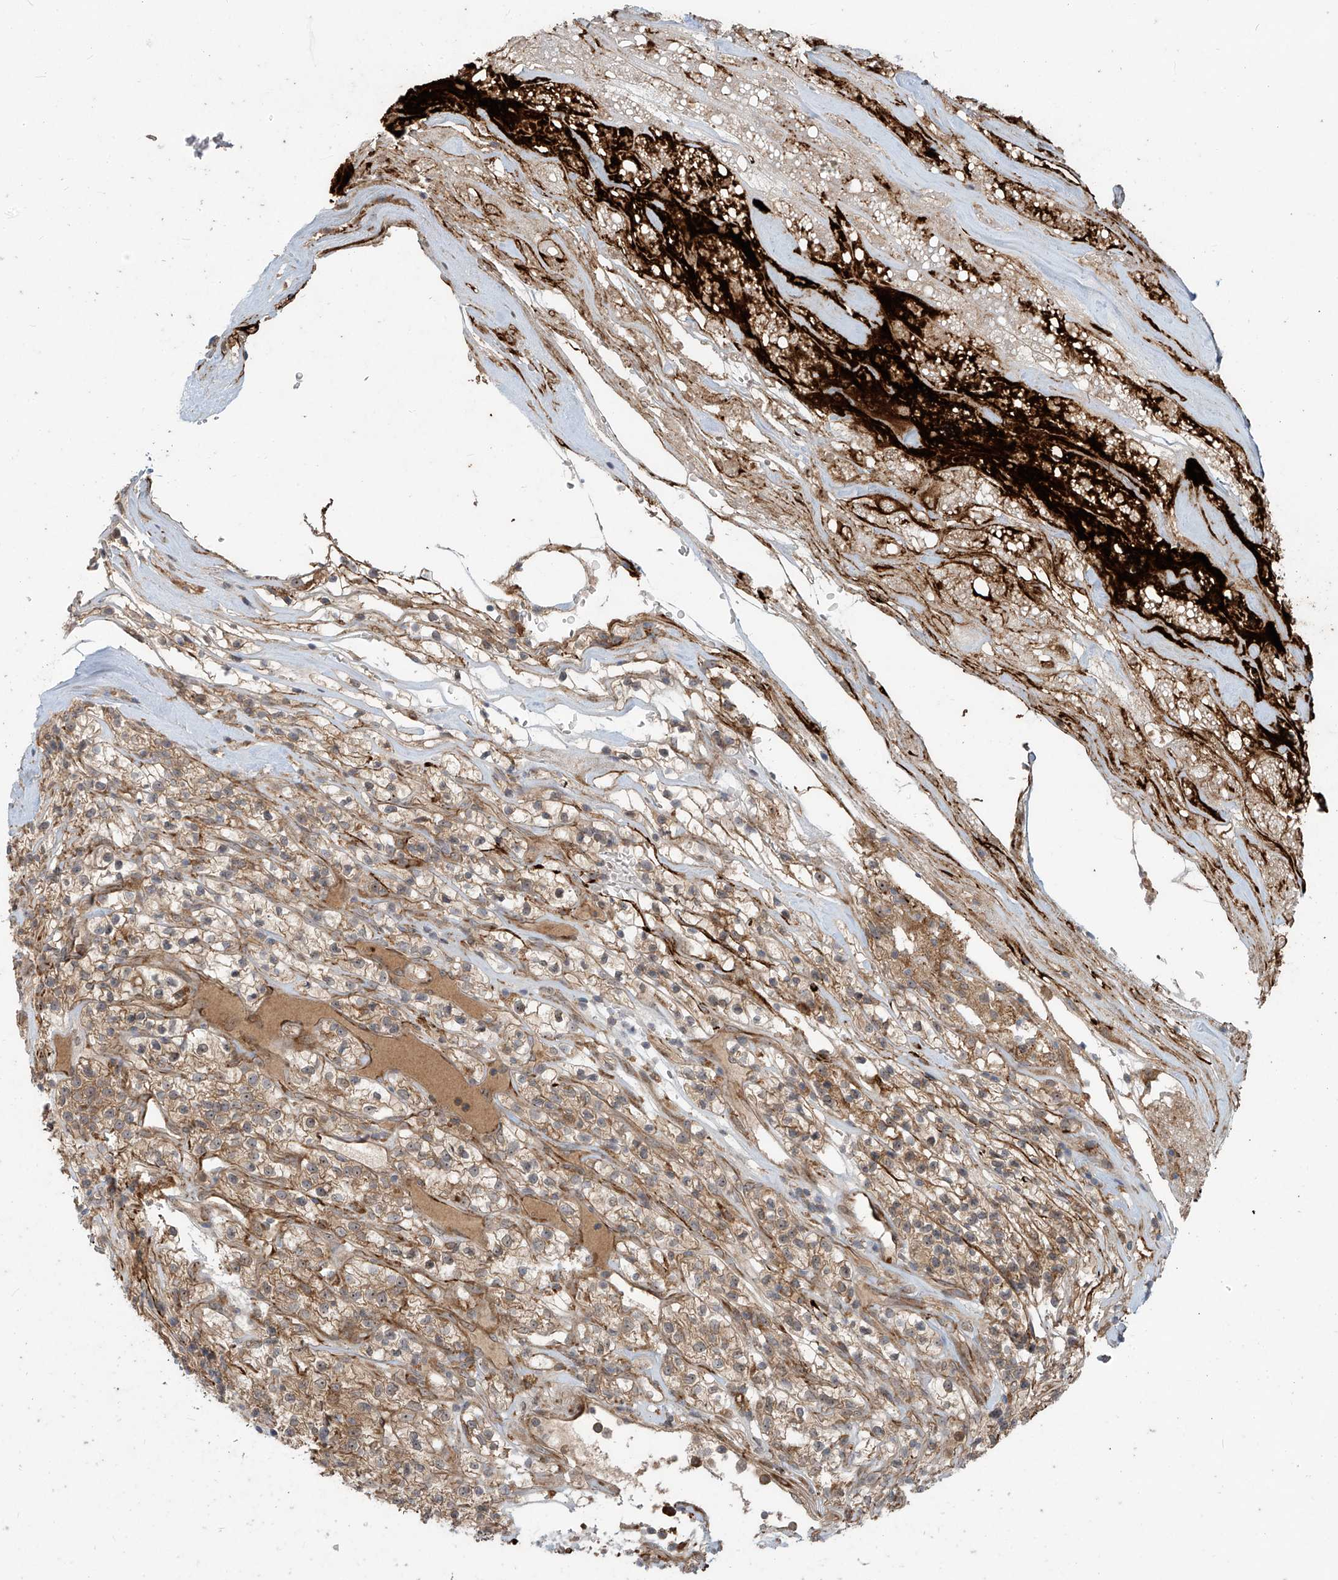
{"staining": {"intensity": "moderate", "quantity": ">75%", "location": "cytoplasmic/membranous"}, "tissue": "renal cancer", "cell_type": "Tumor cells", "image_type": "cancer", "snomed": [{"axis": "morphology", "description": "Adenocarcinoma, NOS"}, {"axis": "topography", "description": "Kidney"}], "caption": "This histopathology image shows immunohistochemistry staining of human renal adenocarcinoma, with medium moderate cytoplasmic/membranous staining in about >75% of tumor cells.", "gene": "KATNIP", "patient": {"sex": "female", "age": 57}}